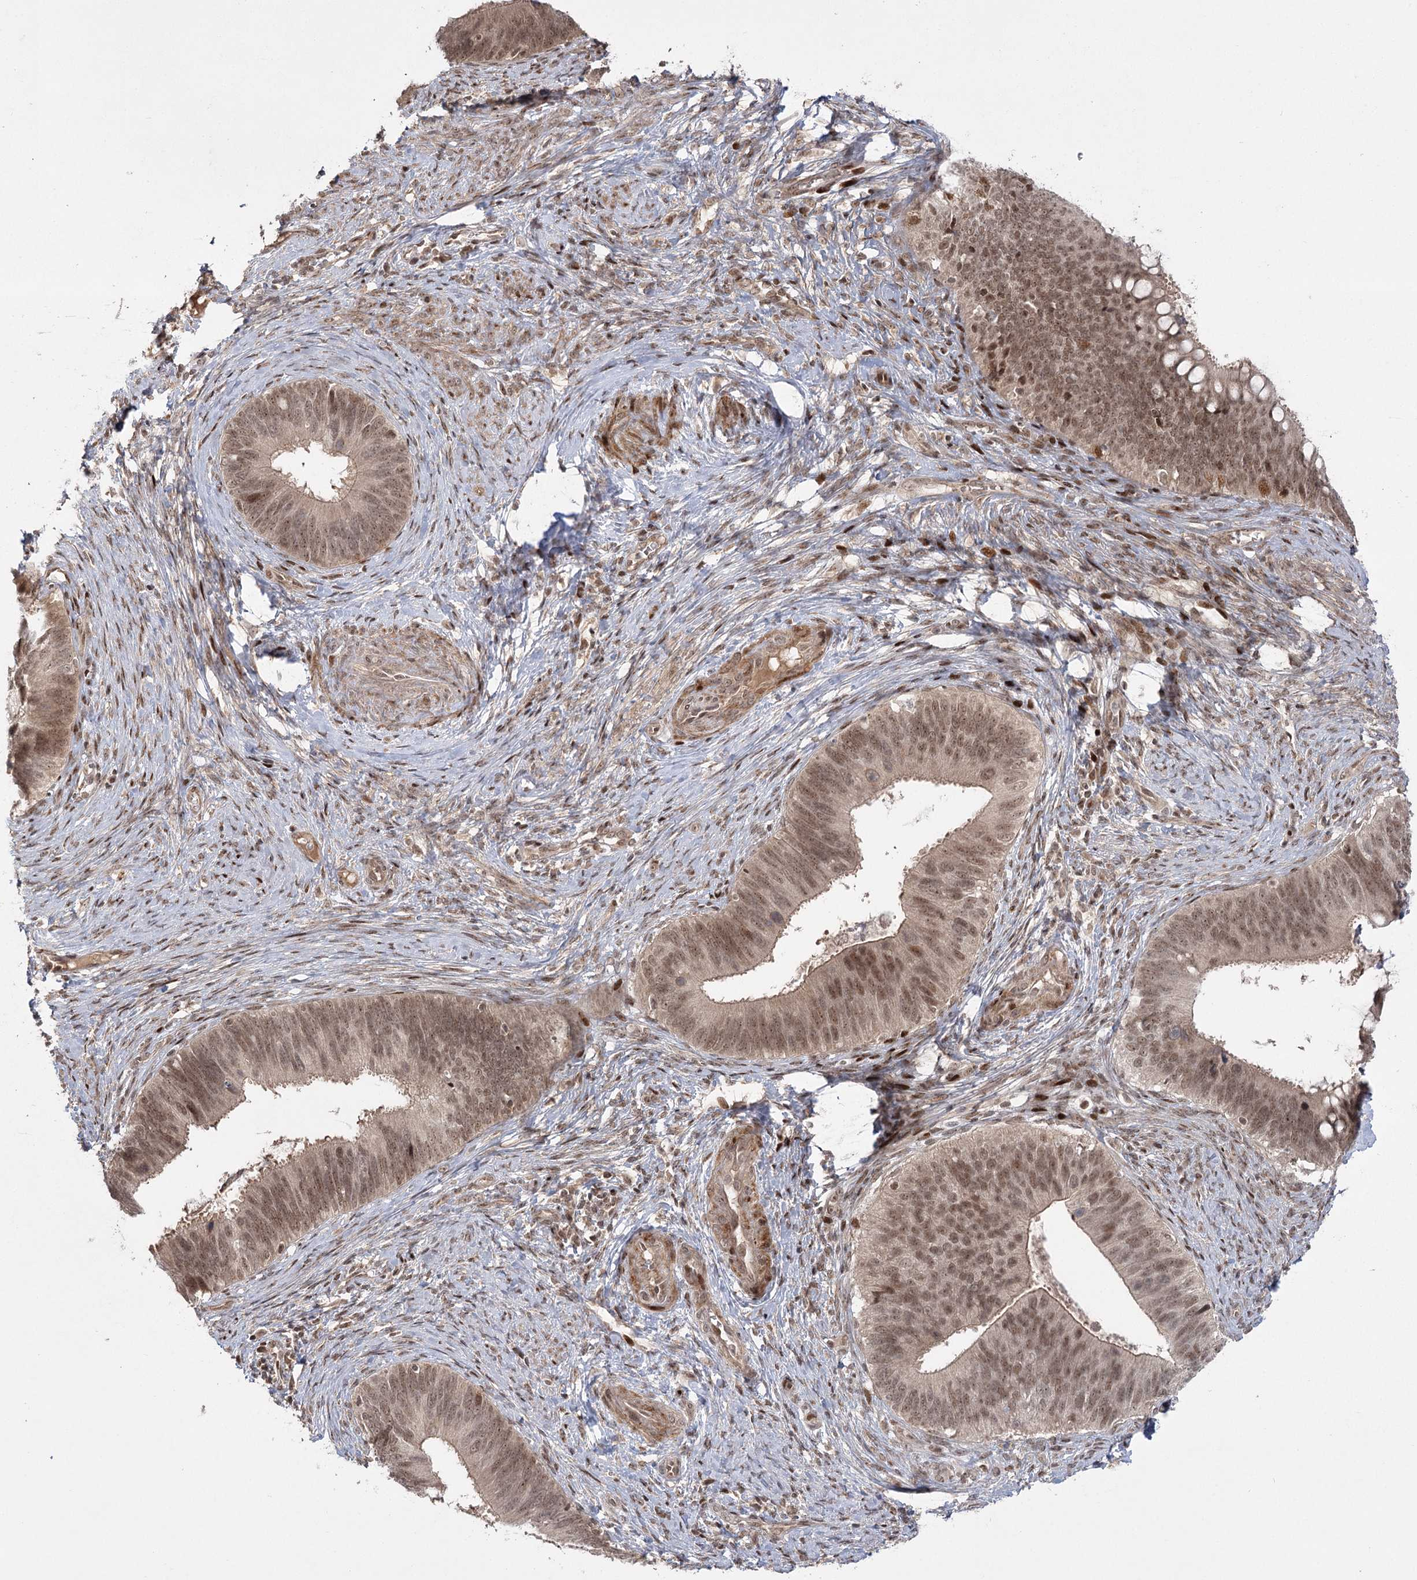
{"staining": {"intensity": "moderate", "quantity": ">75%", "location": "cytoplasmic/membranous,nuclear"}, "tissue": "cervical cancer", "cell_type": "Tumor cells", "image_type": "cancer", "snomed": [{"axis": "morphology", "description": "Adenocarcinoma, NOS"}, {"axis": "topography", "description": "Cervix"}], "caption": "Approximately >75% of tumor cells in cervical cancer (adenocarcinoma) exhibit moderate cytoplasmic/membranous and nuclear protein positivity as visualized by brown immunohistochemical staining.", "gene": "HELQ", "patient": {"sex": "female", "age": 42}}